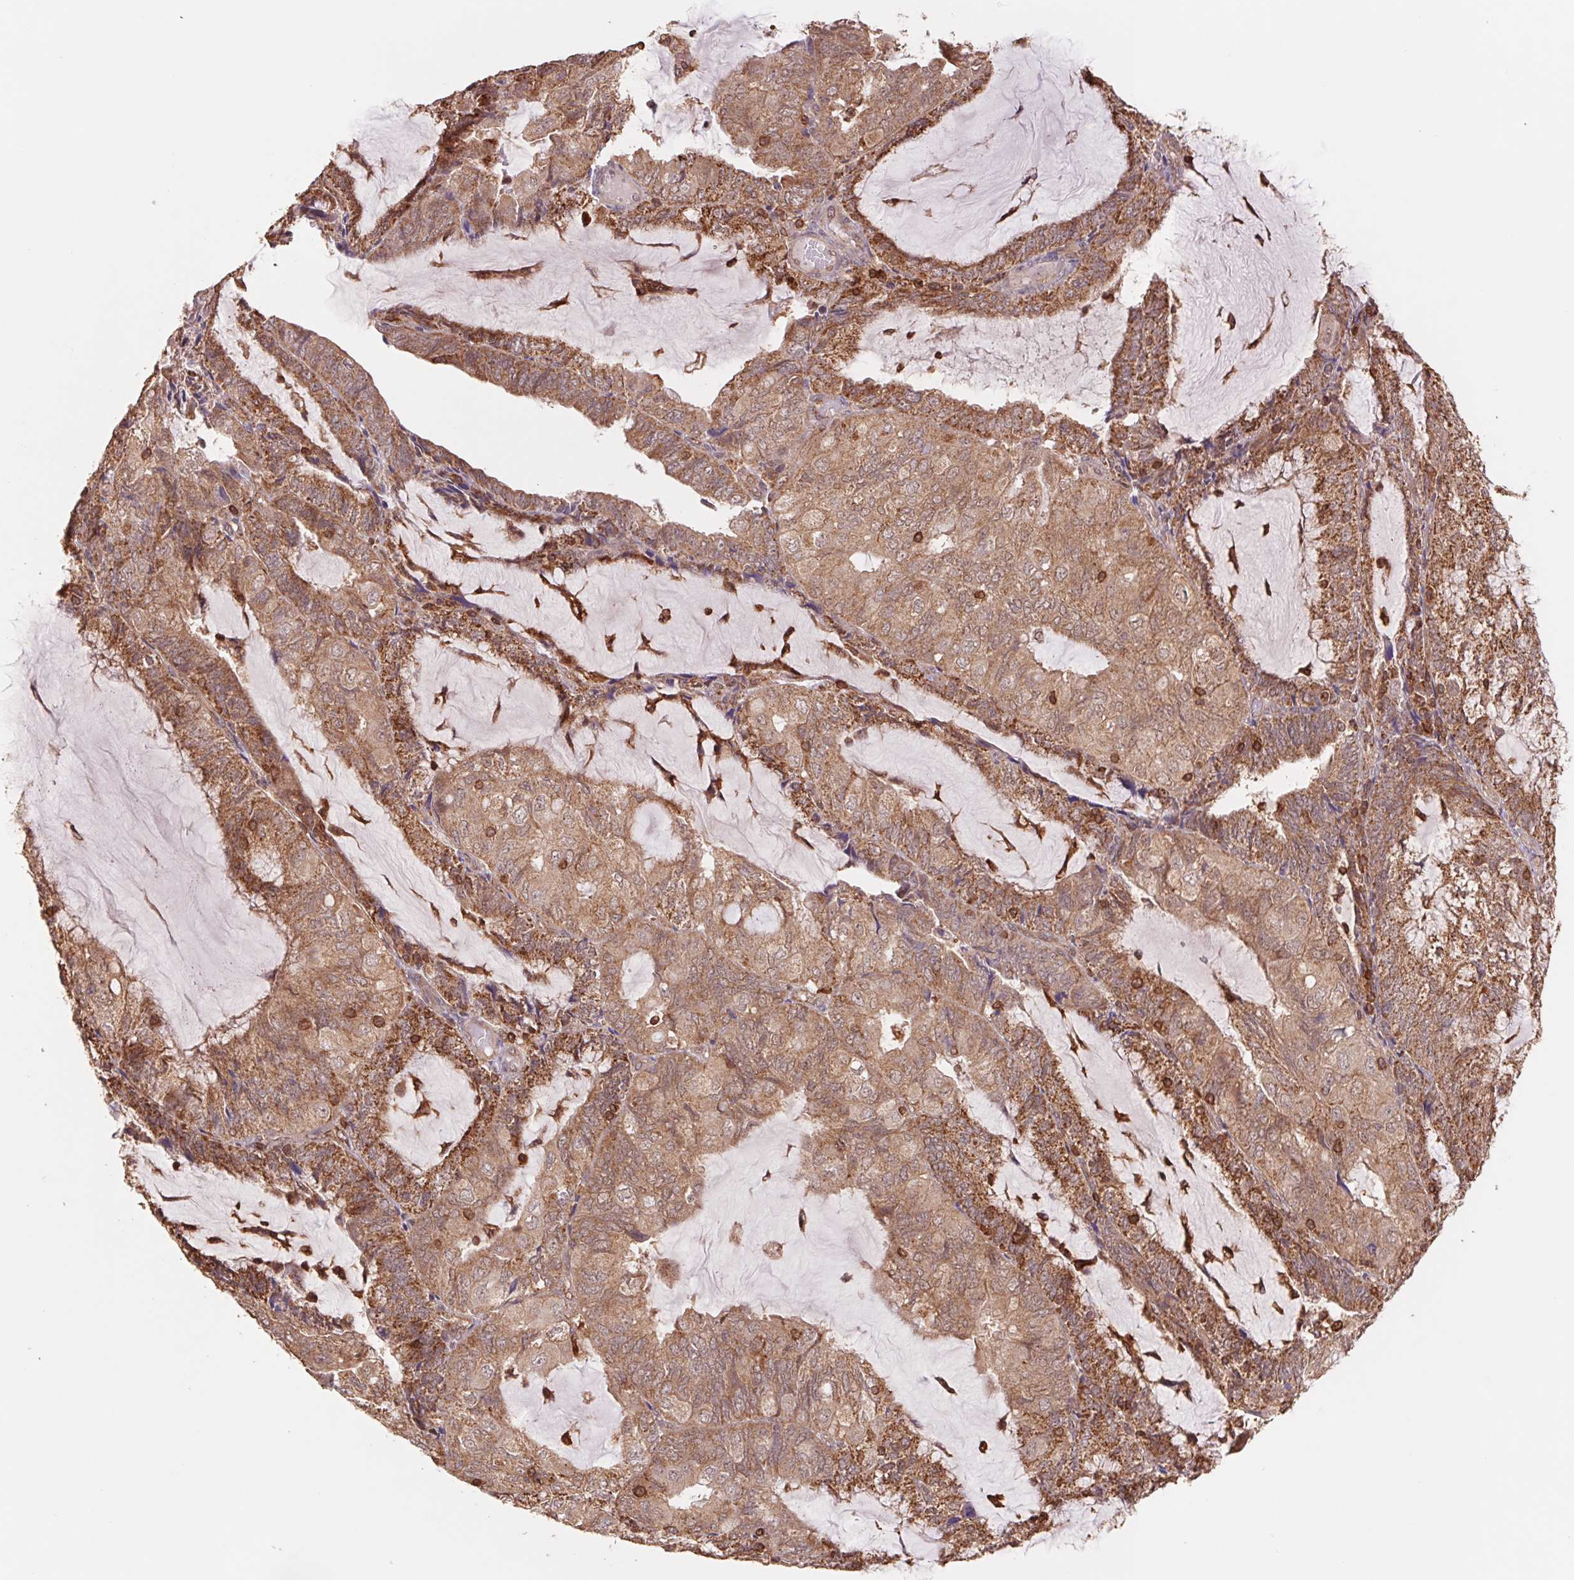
{"staining": {"intensity": "moderate", "quantity": ">75%", "location": "cytoplasmic/membranous"}, "tissue": "endometrial cancer", "cell_type": "Tumor cells", "image_type": "cancer", "snomed": [{"axis": "morphology", "description": "Adenocarcinoma, NOS"}, {"axis": "topography", "description": "Endometrium"}], "caption": "The immunohistochemical stain highlights moderate cytoplasmic/membranous expression in tumor cells of endometrial cancer tissue. (Brightfield microscopy of DAB IHC at high magnification).", "gene": "URM1", "patient": {"sex": "female", "age": 81}}